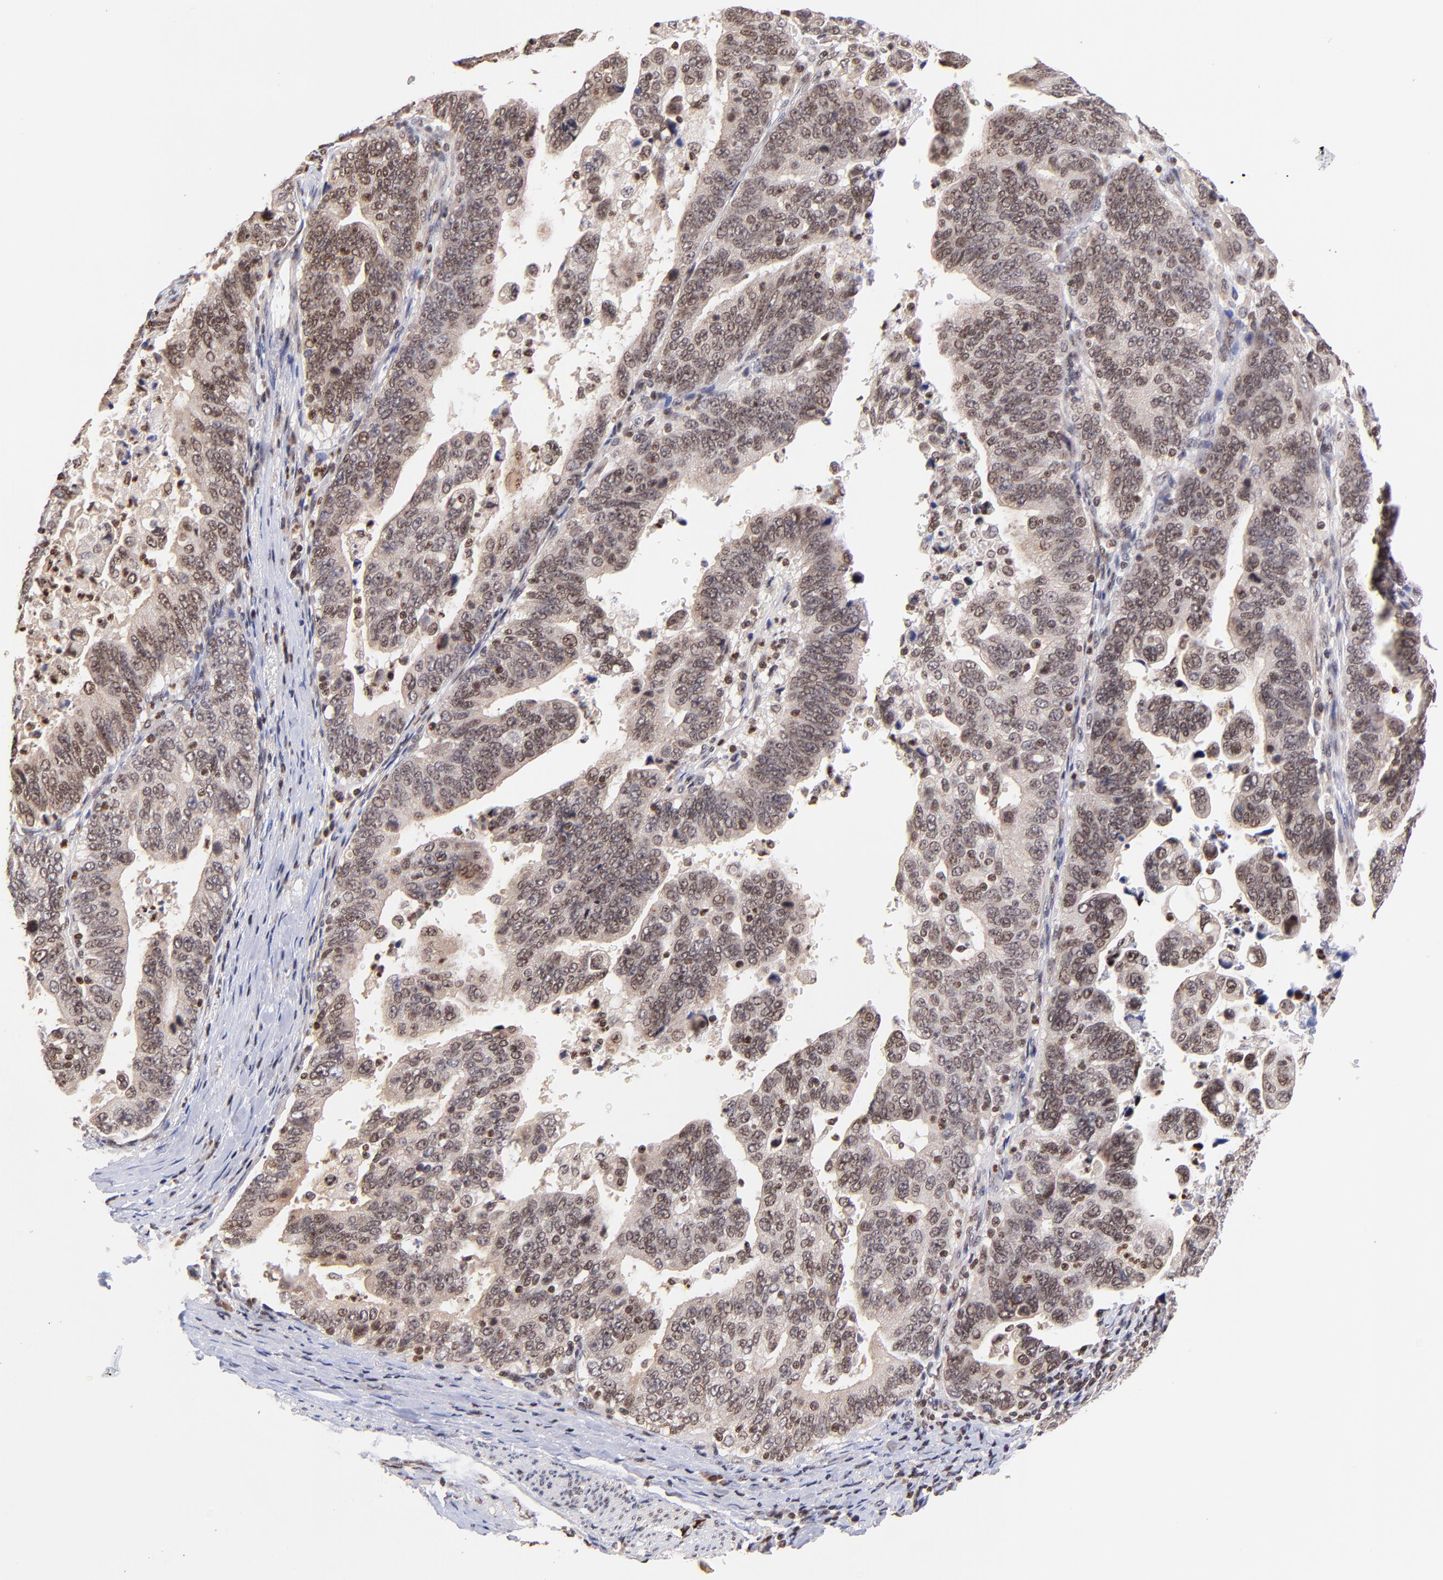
{"staining": {"intensity": "moderate", "quantity": ">75%", "location": "cytoplasmic/membranous,nuclear"}, "tissue": "stomach cancer", "cell_type": "Tumor cells", "image_type": "cancer", "snomed": [{"axis": "morphology", "description": "Adenocarcinoma, NOS"}, {"axis": "topography", "description": "Stomach, upper"}], "caption": "Immunohistochemical staining of human stomach adenocarcinoma reveals medium levels of moderate cytoplasmic/membranous and nuclear protein positivity in approximately >75% of tumor cells.", "gene": "WDR25", "patient": {"sex": "female", "age": 50}}